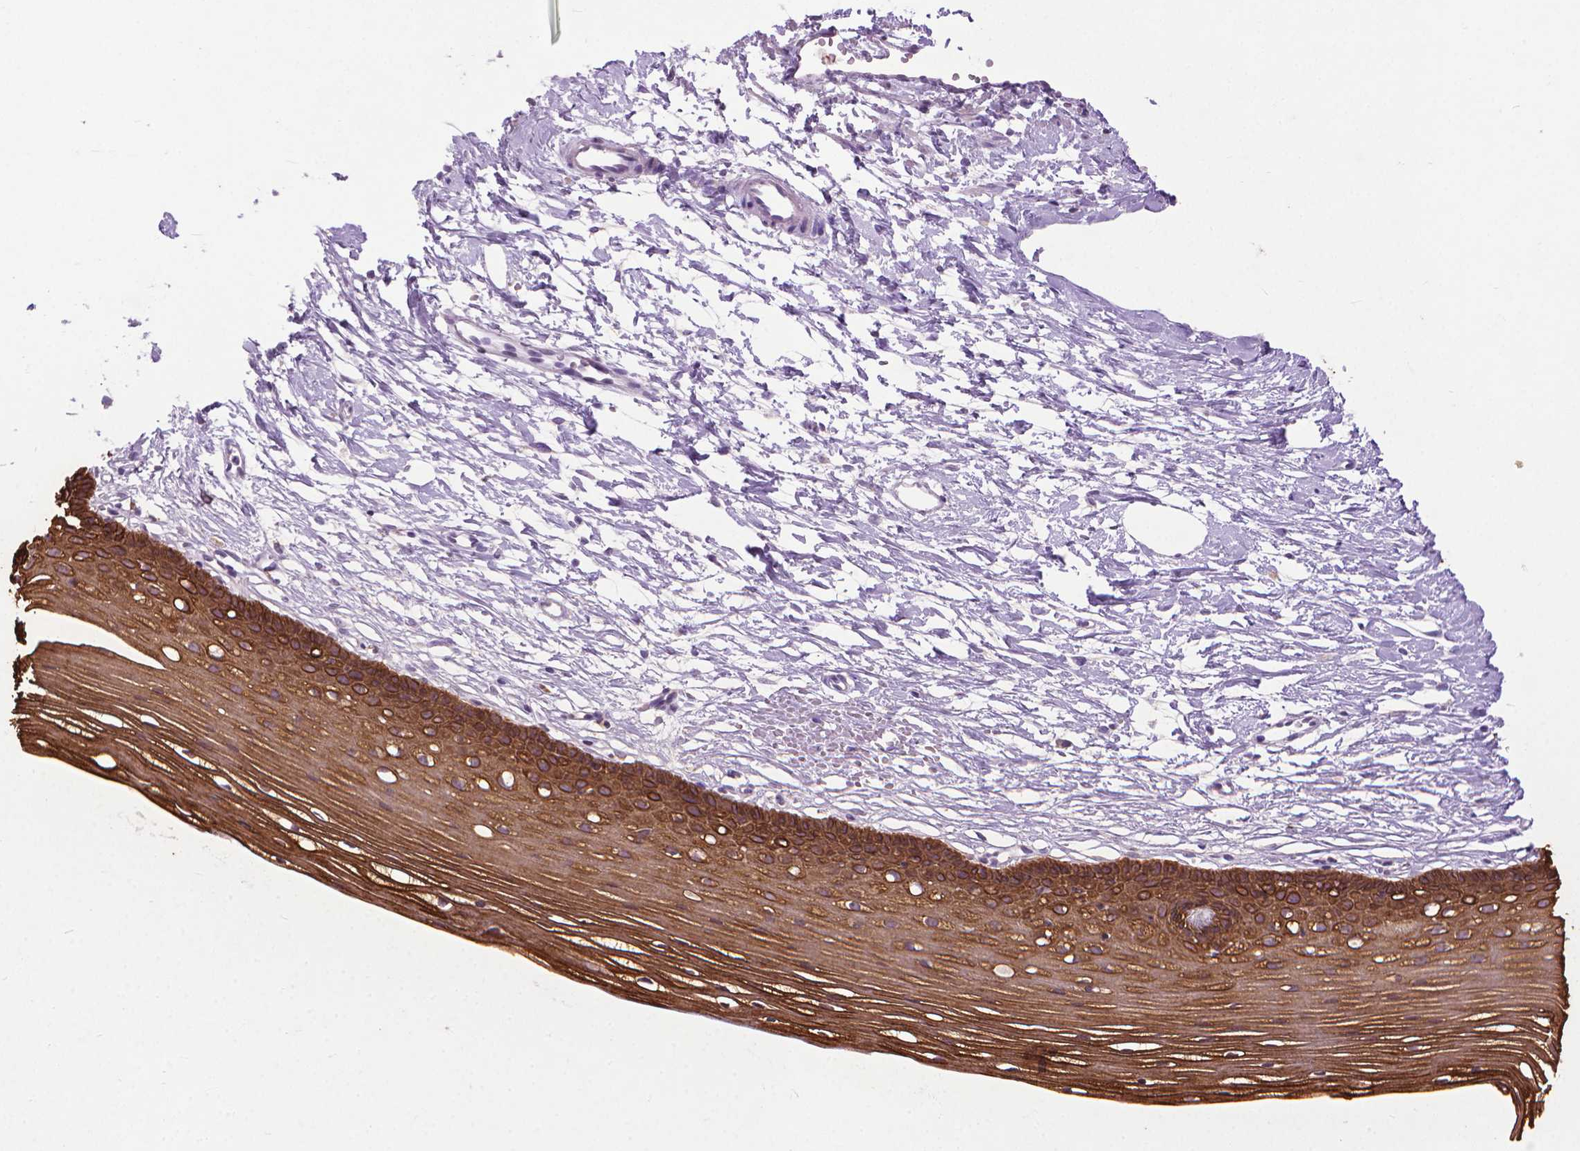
{"staining": {"intensity": "negative", "quantity": "none", "location": "none"}, "tissue": "cervix", "cell_type": "Glandular cells", "image_type": "normal", "snomed": [{"axis": "morphology", "description": "Normal tissue, NOS"}, {"axis": "topography", "description": "Cervix"}], "caption": "The immunohistochemistry histopathology image has no significant positivity in glandular cells of cervix. Brightfield microscopy of IHC stained with DAB (3,3'-diaminobenzidine) (brown) and hematoxylin (blue), captured at high magnification.", "gene": "KRT5", "patient": {"sex": "female", "age": 40}}